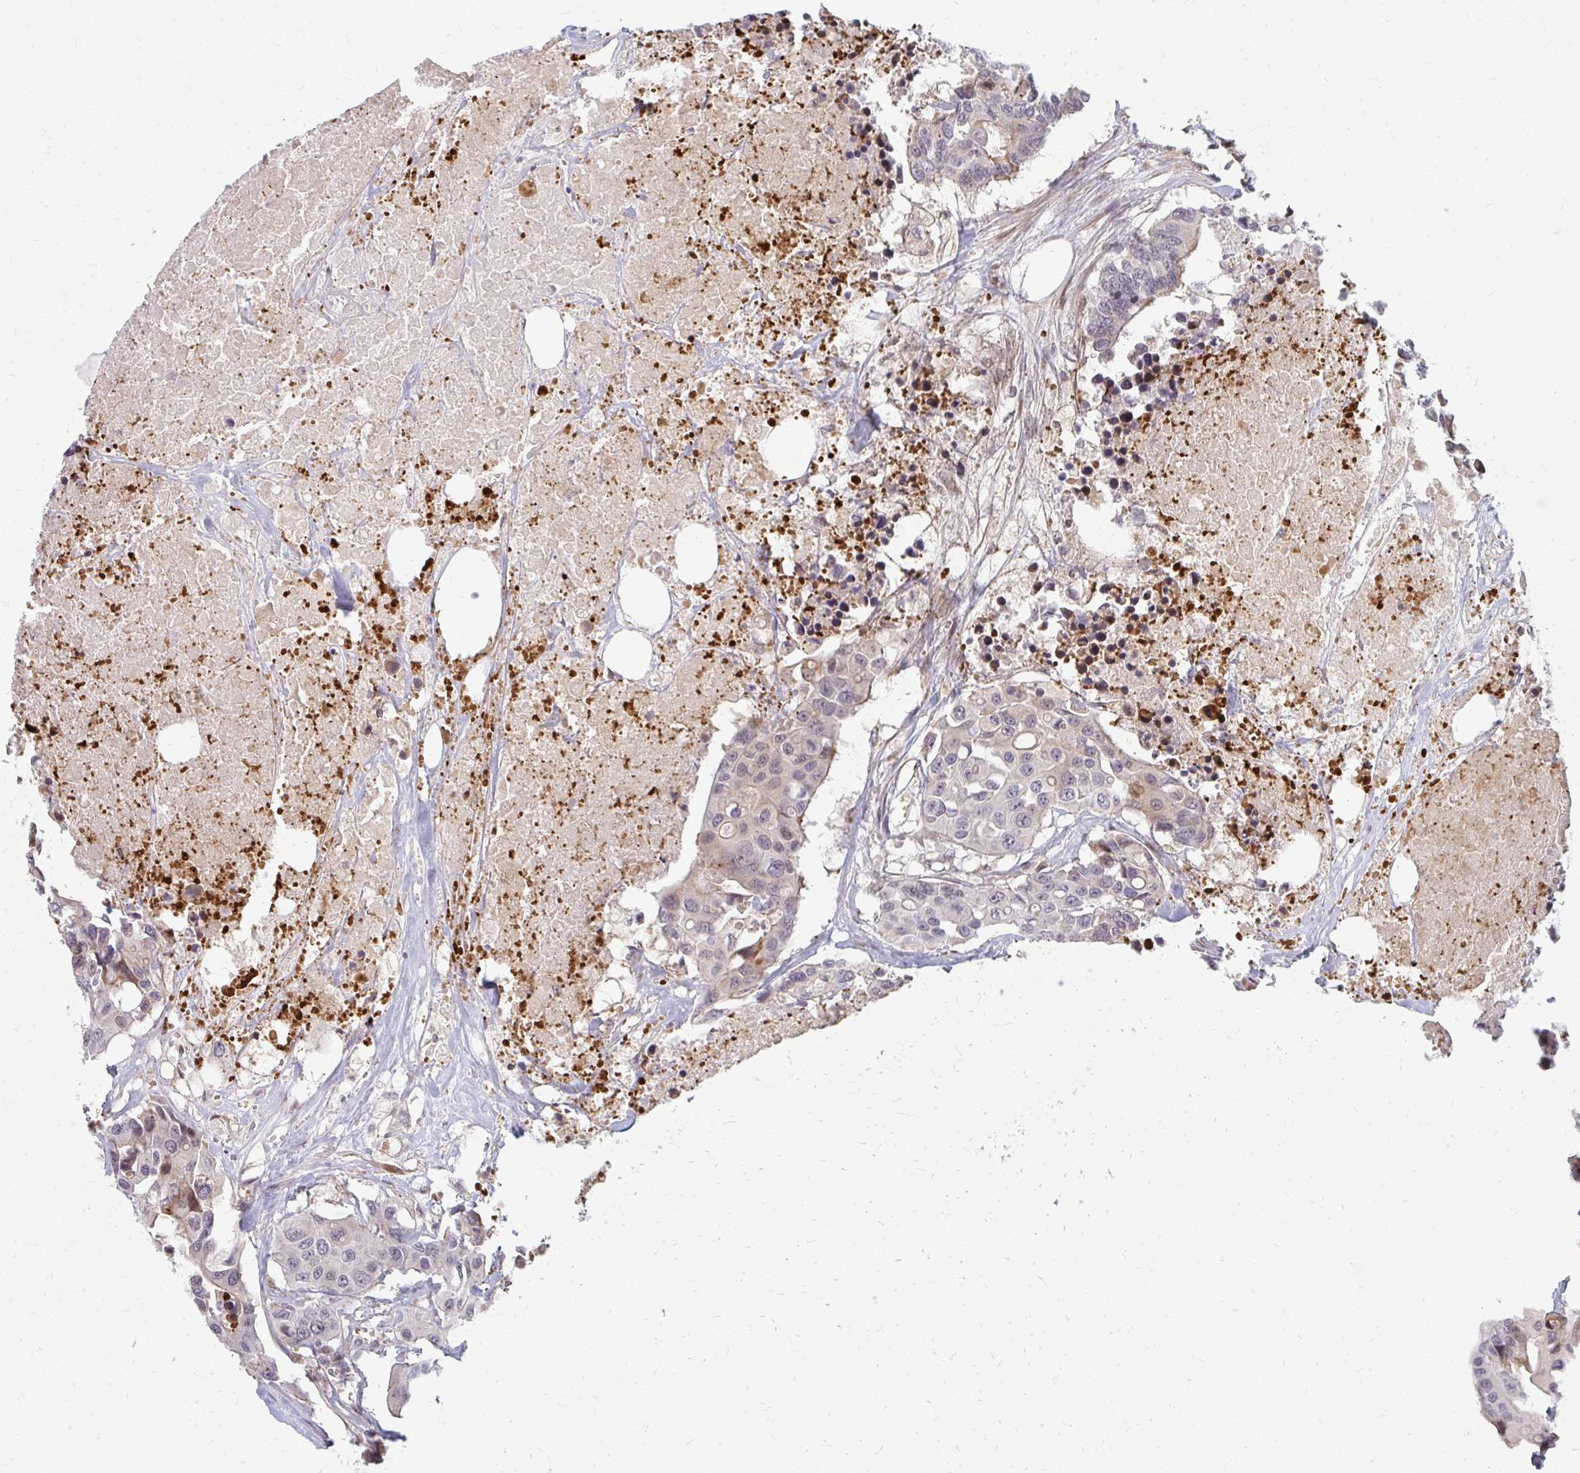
{"staining": {"intensity": "negative", "quantity": "none", "location": "none"}, "tissue": "colorectal cancer", "cell_type": "Tumor cells", "image_type": "cancer", "snomed": [{"axis": "morphology", "description": "Adenocarcinoma, NOS"}, {"axis": "topography", "description": "Colon"}], "caption": "A high-resolution histopathology image shows immunohistochemistry staining of colorectal cancer, which reveals no significant staining in tumor cells.", "gene": "ZNF285", "patient": {"sex": "male", "age": 77}}